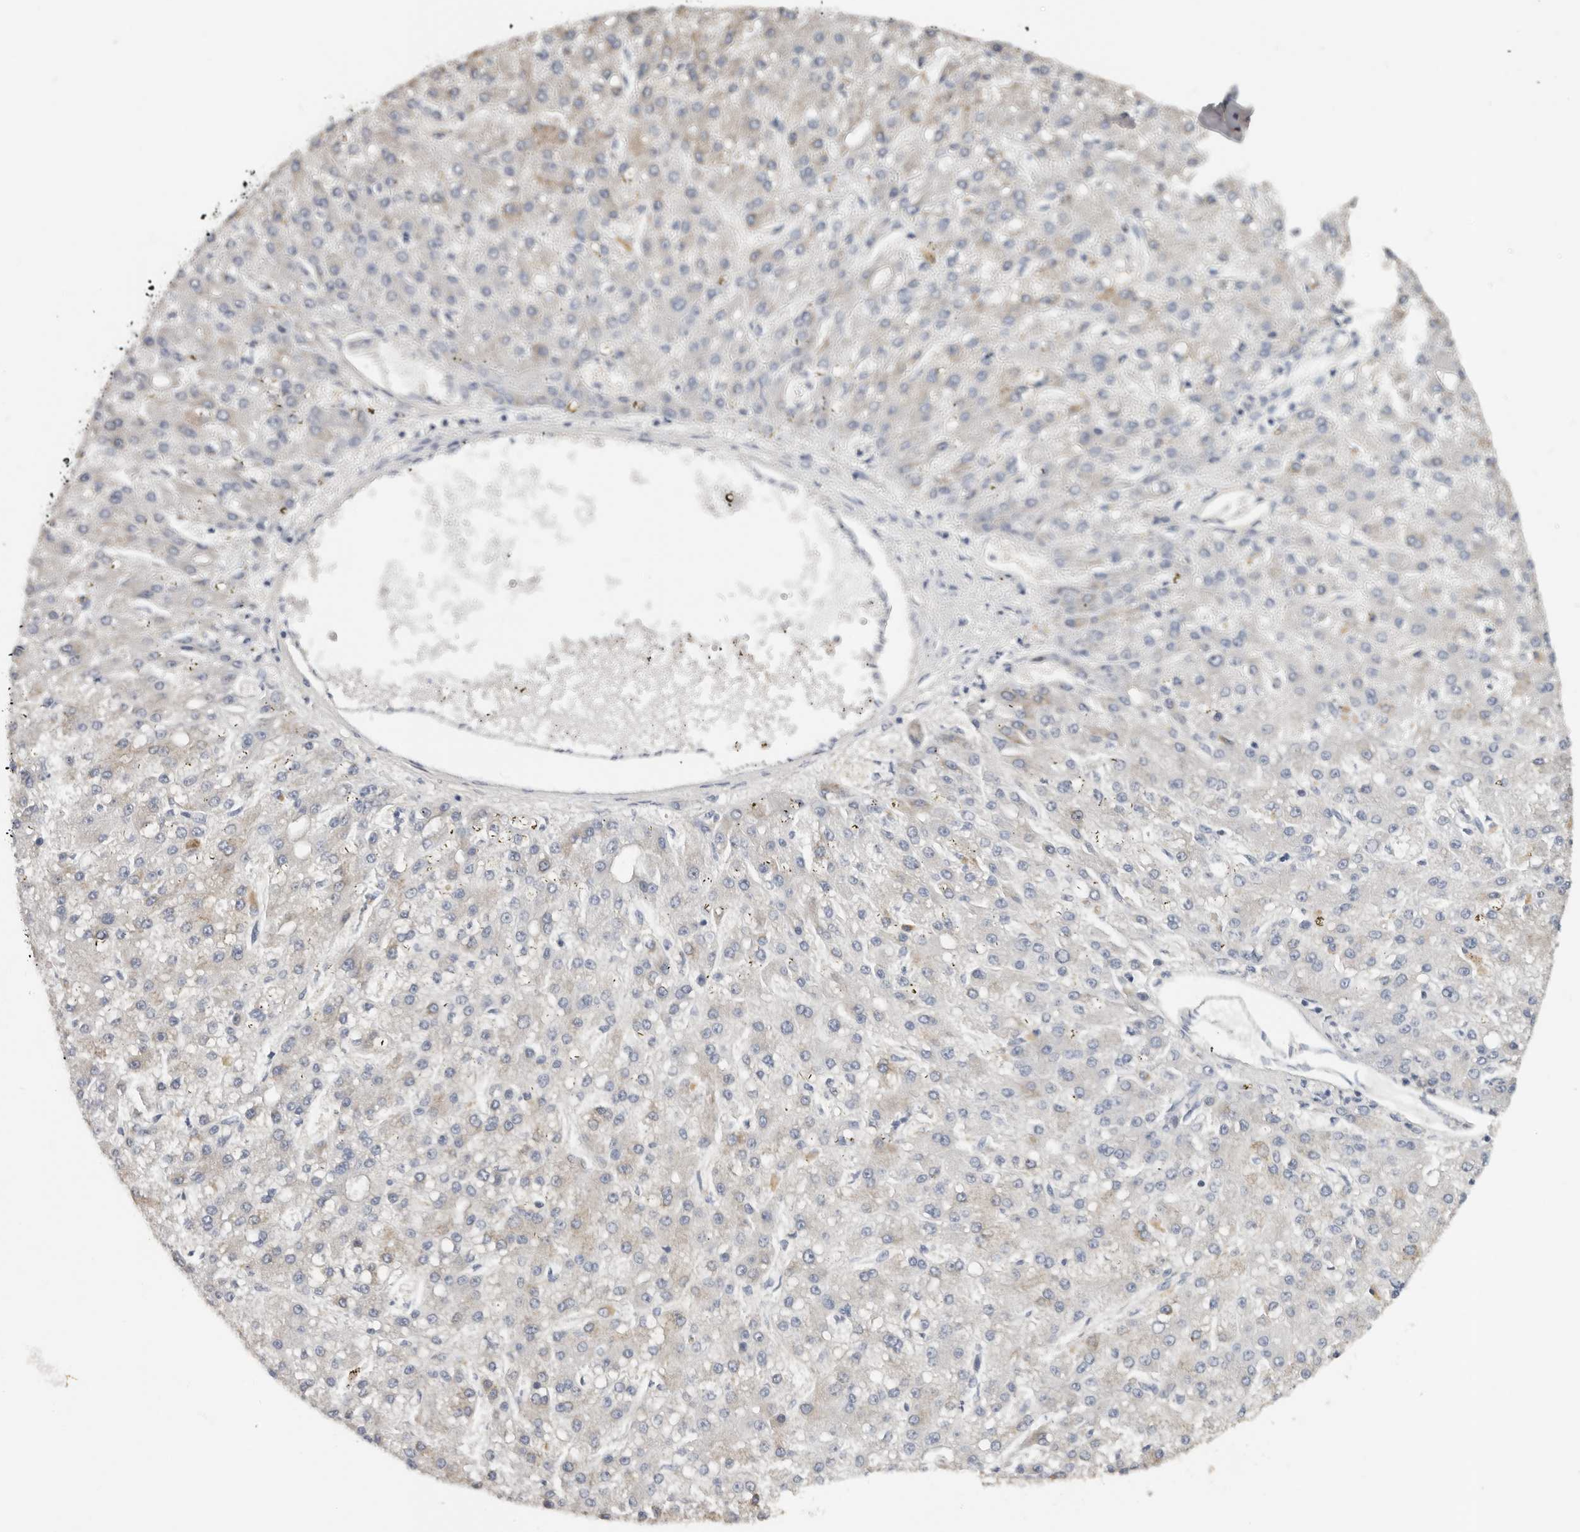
{"staining": {"intensity": "weak", "quantity": "<25%", "location": "cytoplasmic/membranous"}, "tissue": "liver cancer", "cell_type": "Tumor cells", "image_type": "cancer", "snomed": [{"axis": "morphology", "description": "Carcinoma, Hepatocellular, NOS"}, {"axis": "topography", "description": "Liver"}], "caption": "DAB (3,3'-diaminobenzidine) immunohistochemical staining of liver hepatocellular carcinoma exhibits no significant positivity in tumor cells. (DAB (3,3'-diaminobenzidine) IHC, high magnification).", "gene": "WDTC1", "patient": {"sex": "male", "age": 67}}